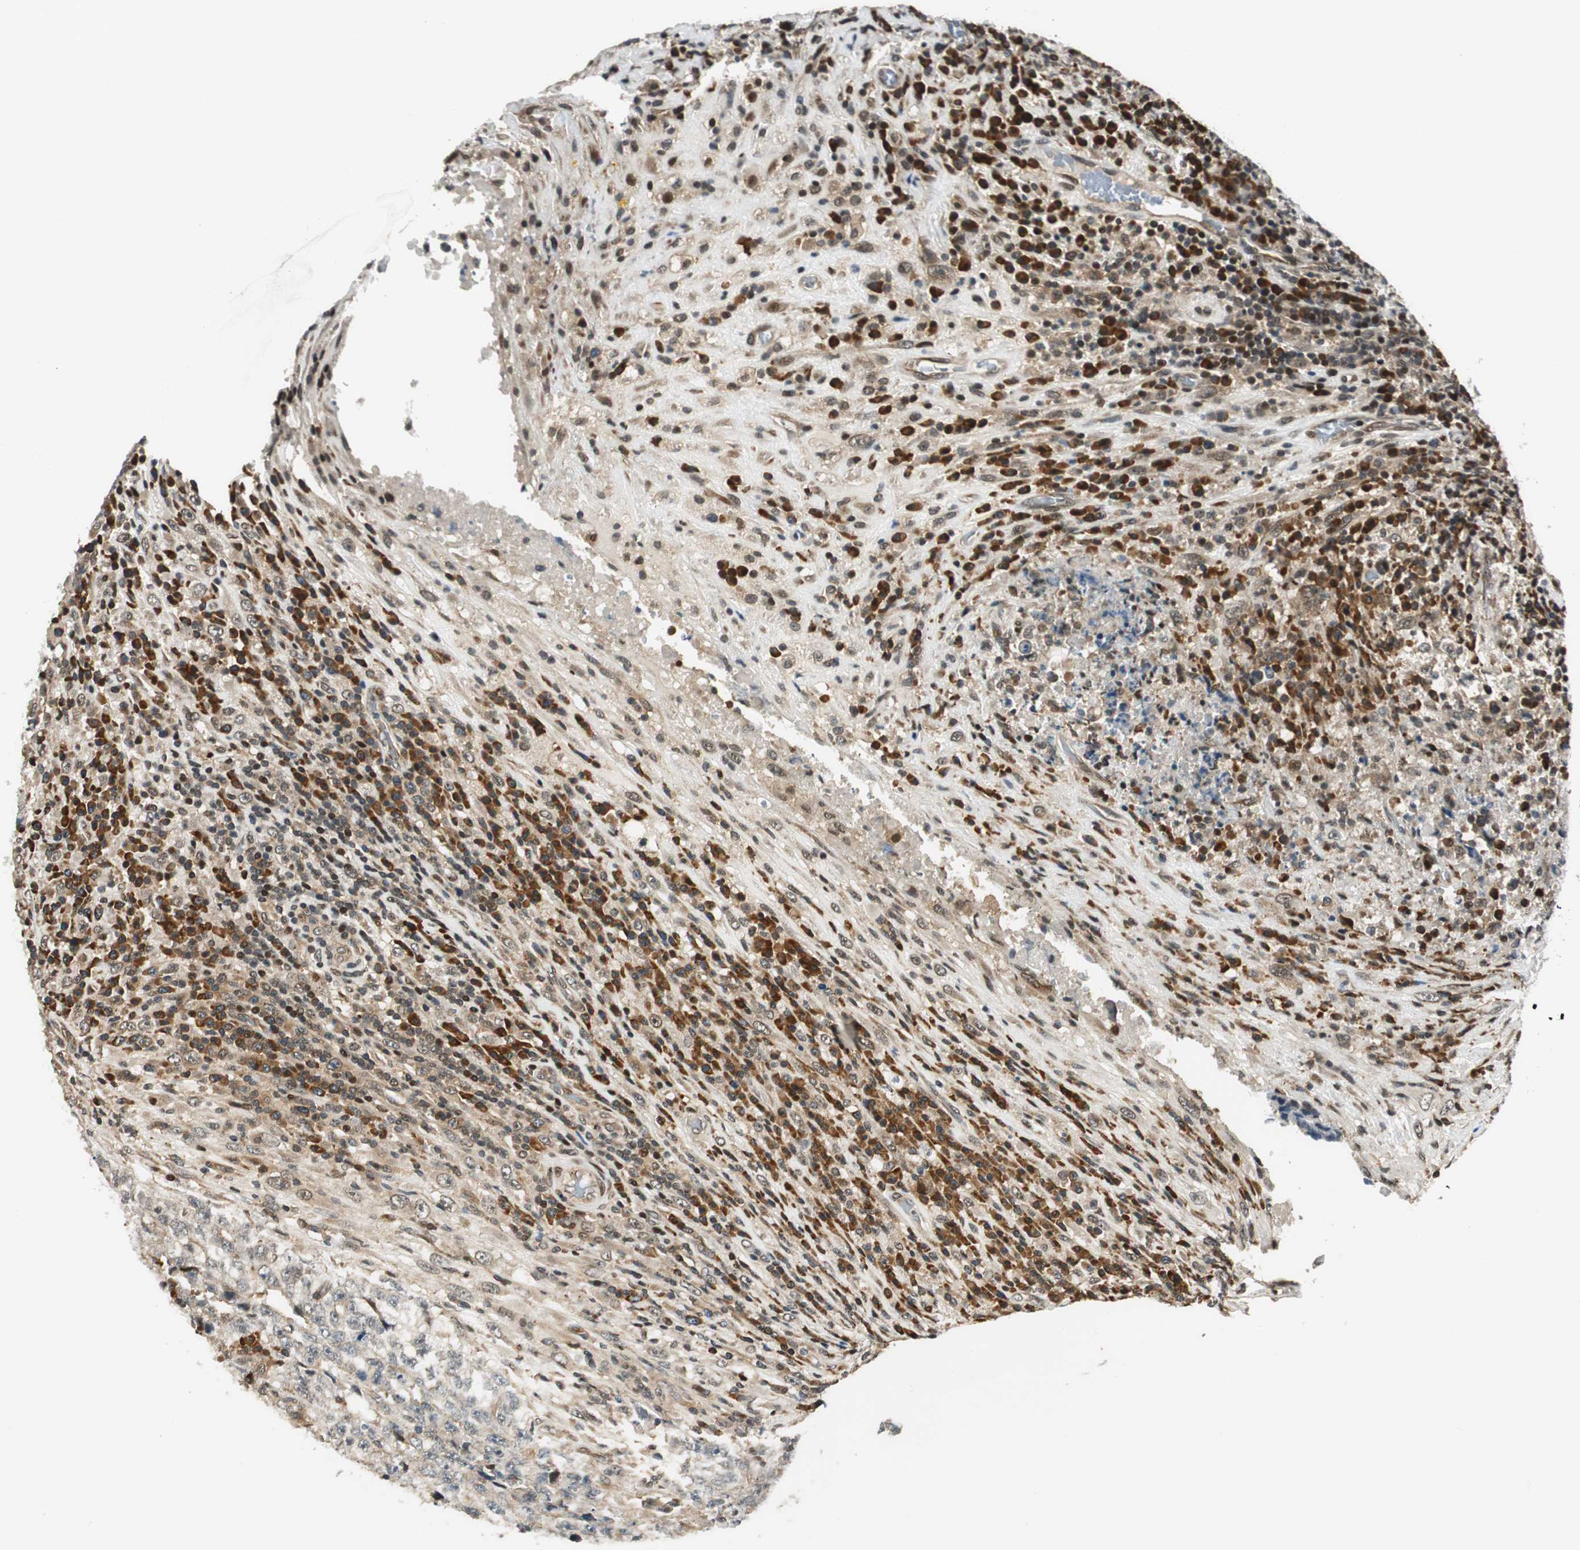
{"staining": {"intensity": "negative", "quantity": "none", "location": "none"}, "tissue": "testis cancer", "cell_type": "Tumor cells", "image_type": "cancer", "snomed": [{"axis": "morphology", "description": "Necrosis, NOS"}, {"axis": "morphology", "description": "Carcinoma, Embryonal, NOS"}, {"axis": "topography", "description": "Testis"}], "caption": "This is a micrograph of IHC staining of testis cancer, which shows no positivity in tumor cells.", "gene": "RING1", "patient": {"sex": "male", "age": 19}}